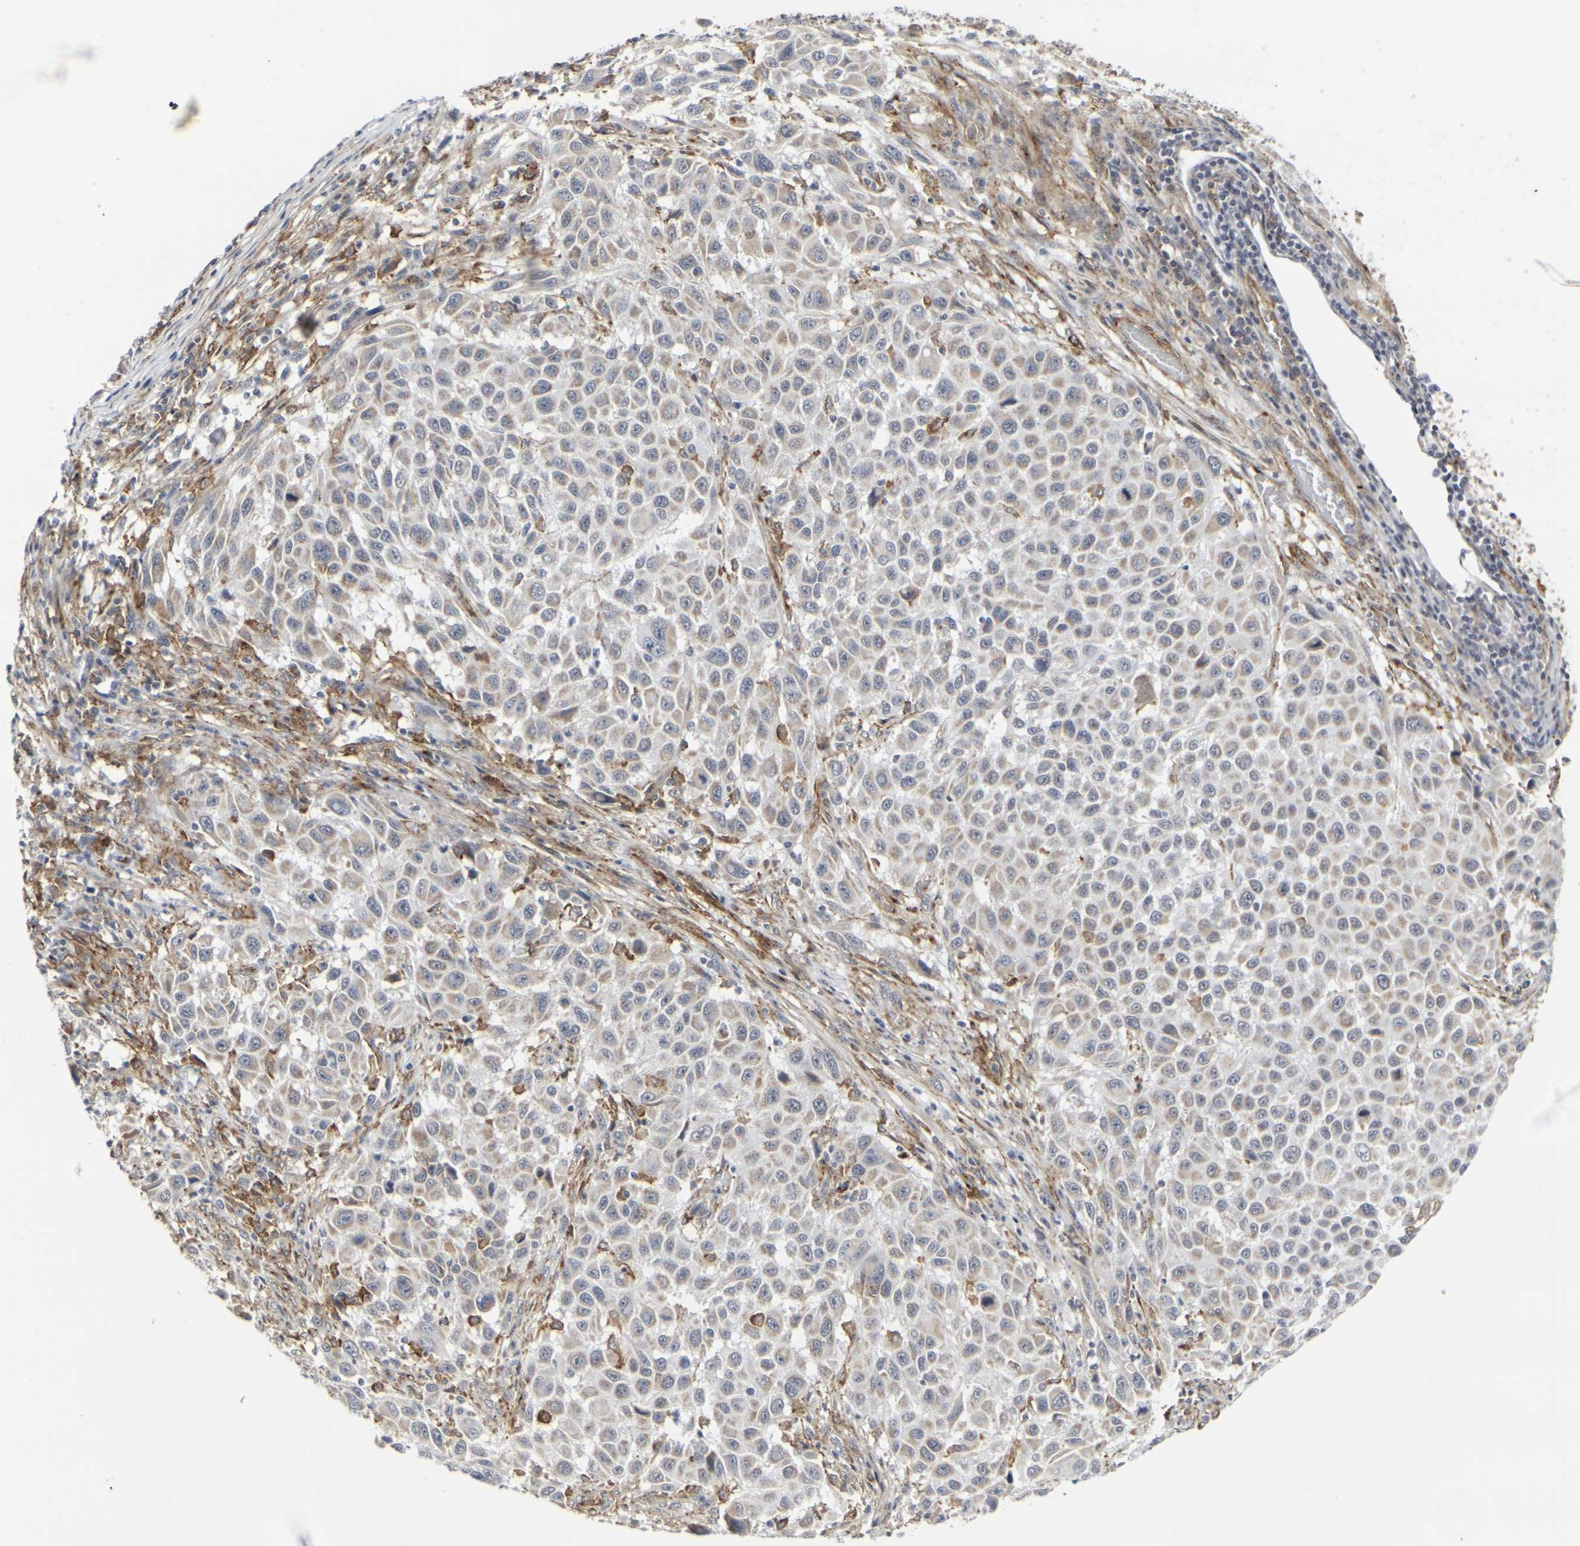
{"staining": {"intensity": "weak", "quantity": "25%-75%", "location": "cytoplasmic/membranous"}, "tissue": "melanoma", "cell_type": "Tumor cells", "image_type": "cancer", "snomed": [{"axis": "morphology", "description": "Malignant melanoma, Metastatic site"}, {"axis": "topography", "description": "Lymph node"}], "caption": "Human melanoma stained for a protein (brown) displays weak cytoplasmic/membranous positive expression in about 25%-75% of tumor cells.", "gene": "MYOF", "patient": {"sex": "male", "age": 61}}